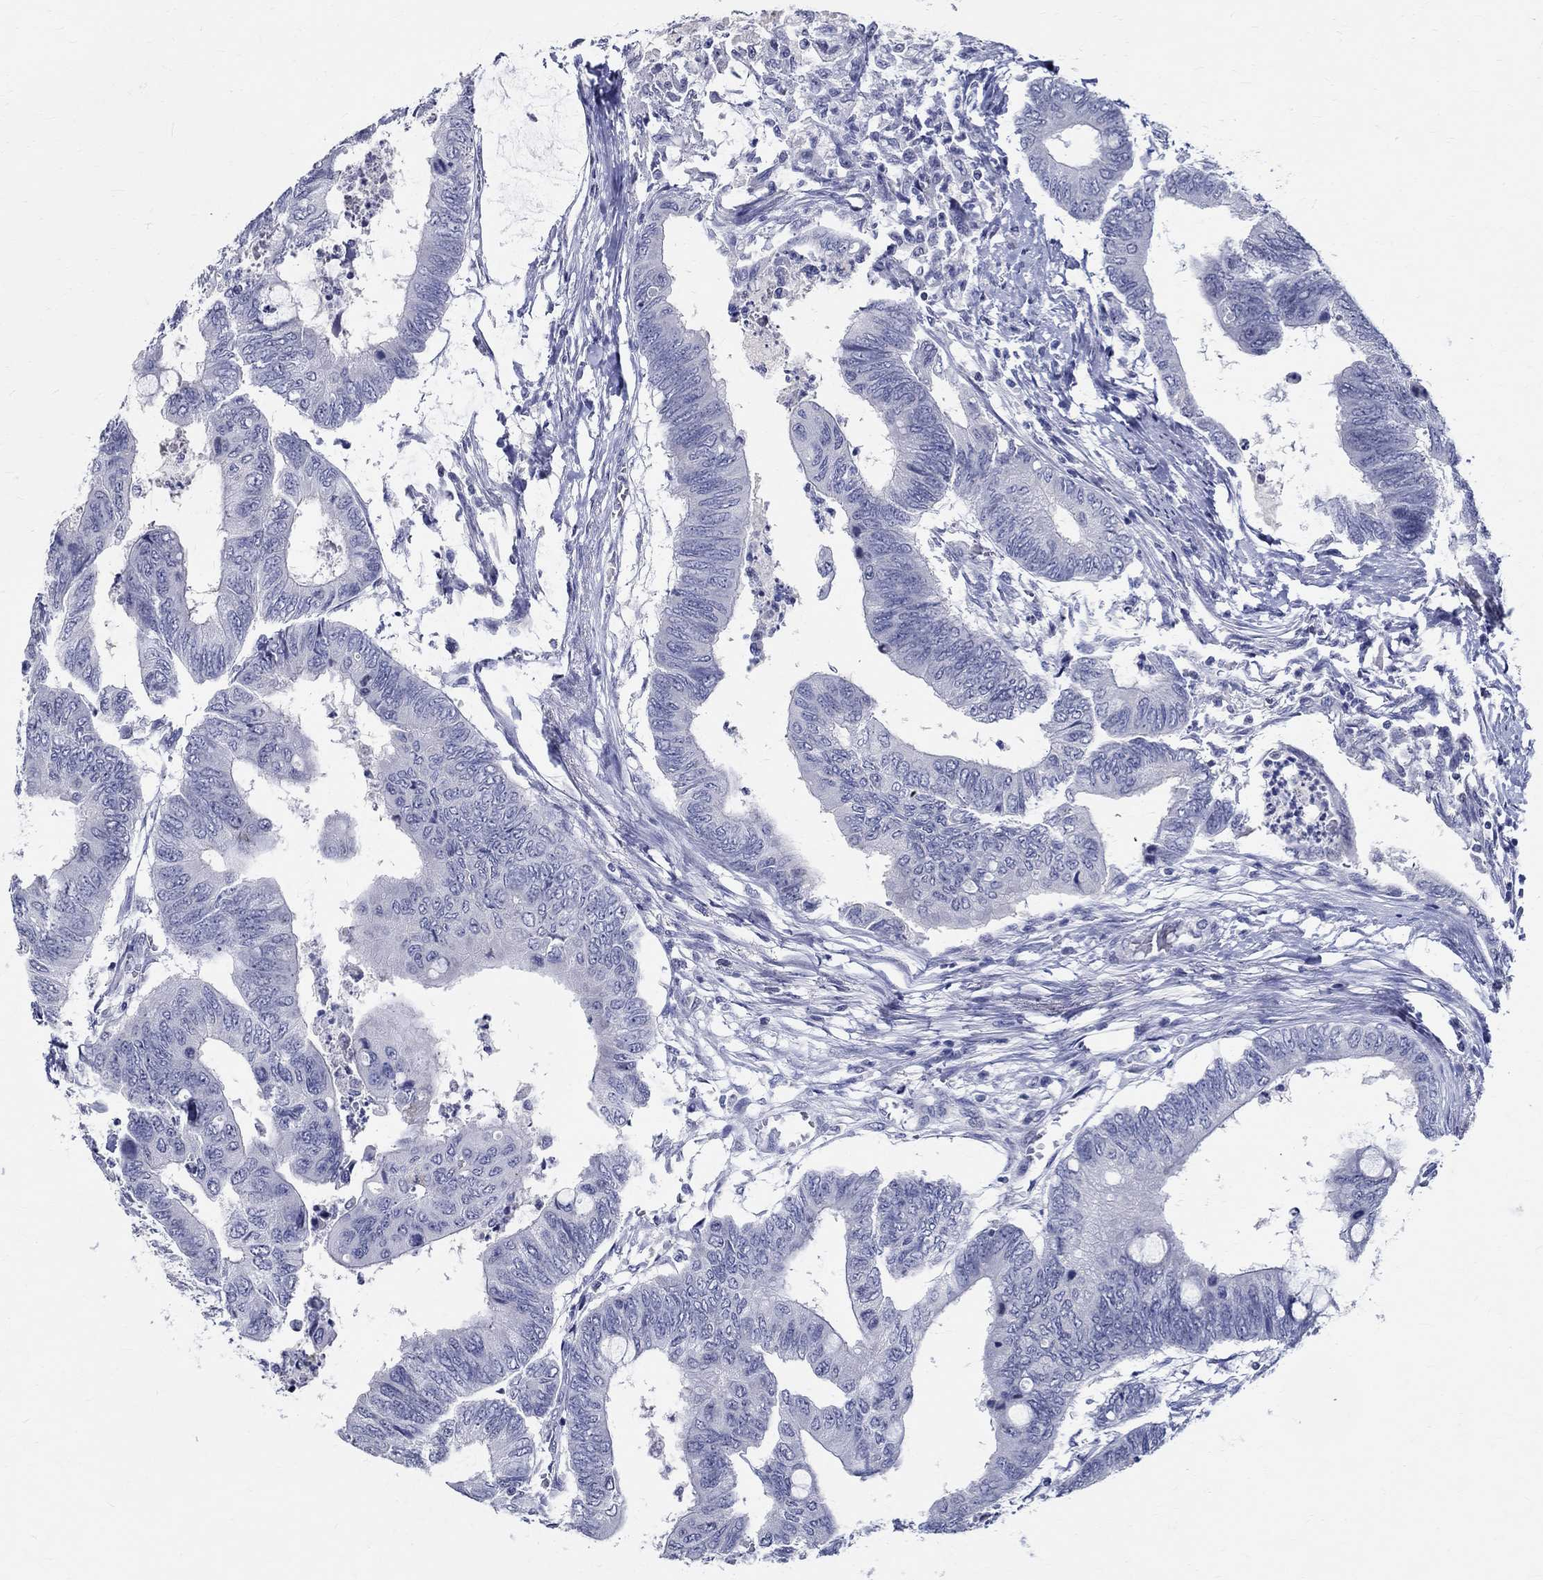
{"staining": {"intensity": "negative", "quantity": "none", "location": "none"}, "tissue": "colorectal cancer", "cell_type": "Tumor cells", "image_type": "cancer", "snomed": [{"axis": "morphology", "description": "Normal tissue, NOS"}, {"axis": "morphology", "description": "Adenocarcinoma, NOS"}, {"axis": "topography", "description": "Rectum"}, {"axis": "topography", "description": "Peripheral nerve tissue"}], "caption": "Immunohistochemical staining of human colorectal cancer (adenocarcinoma) shows no significant positivity in tumor cells. The staining was performed using DAB to visualize the protein expression in brown, while the nuclei were stained in blue with hematoxylin (Magnification: 20x).", "gene": "CETN1", "patient": {"sex": "male", "age": 92}}